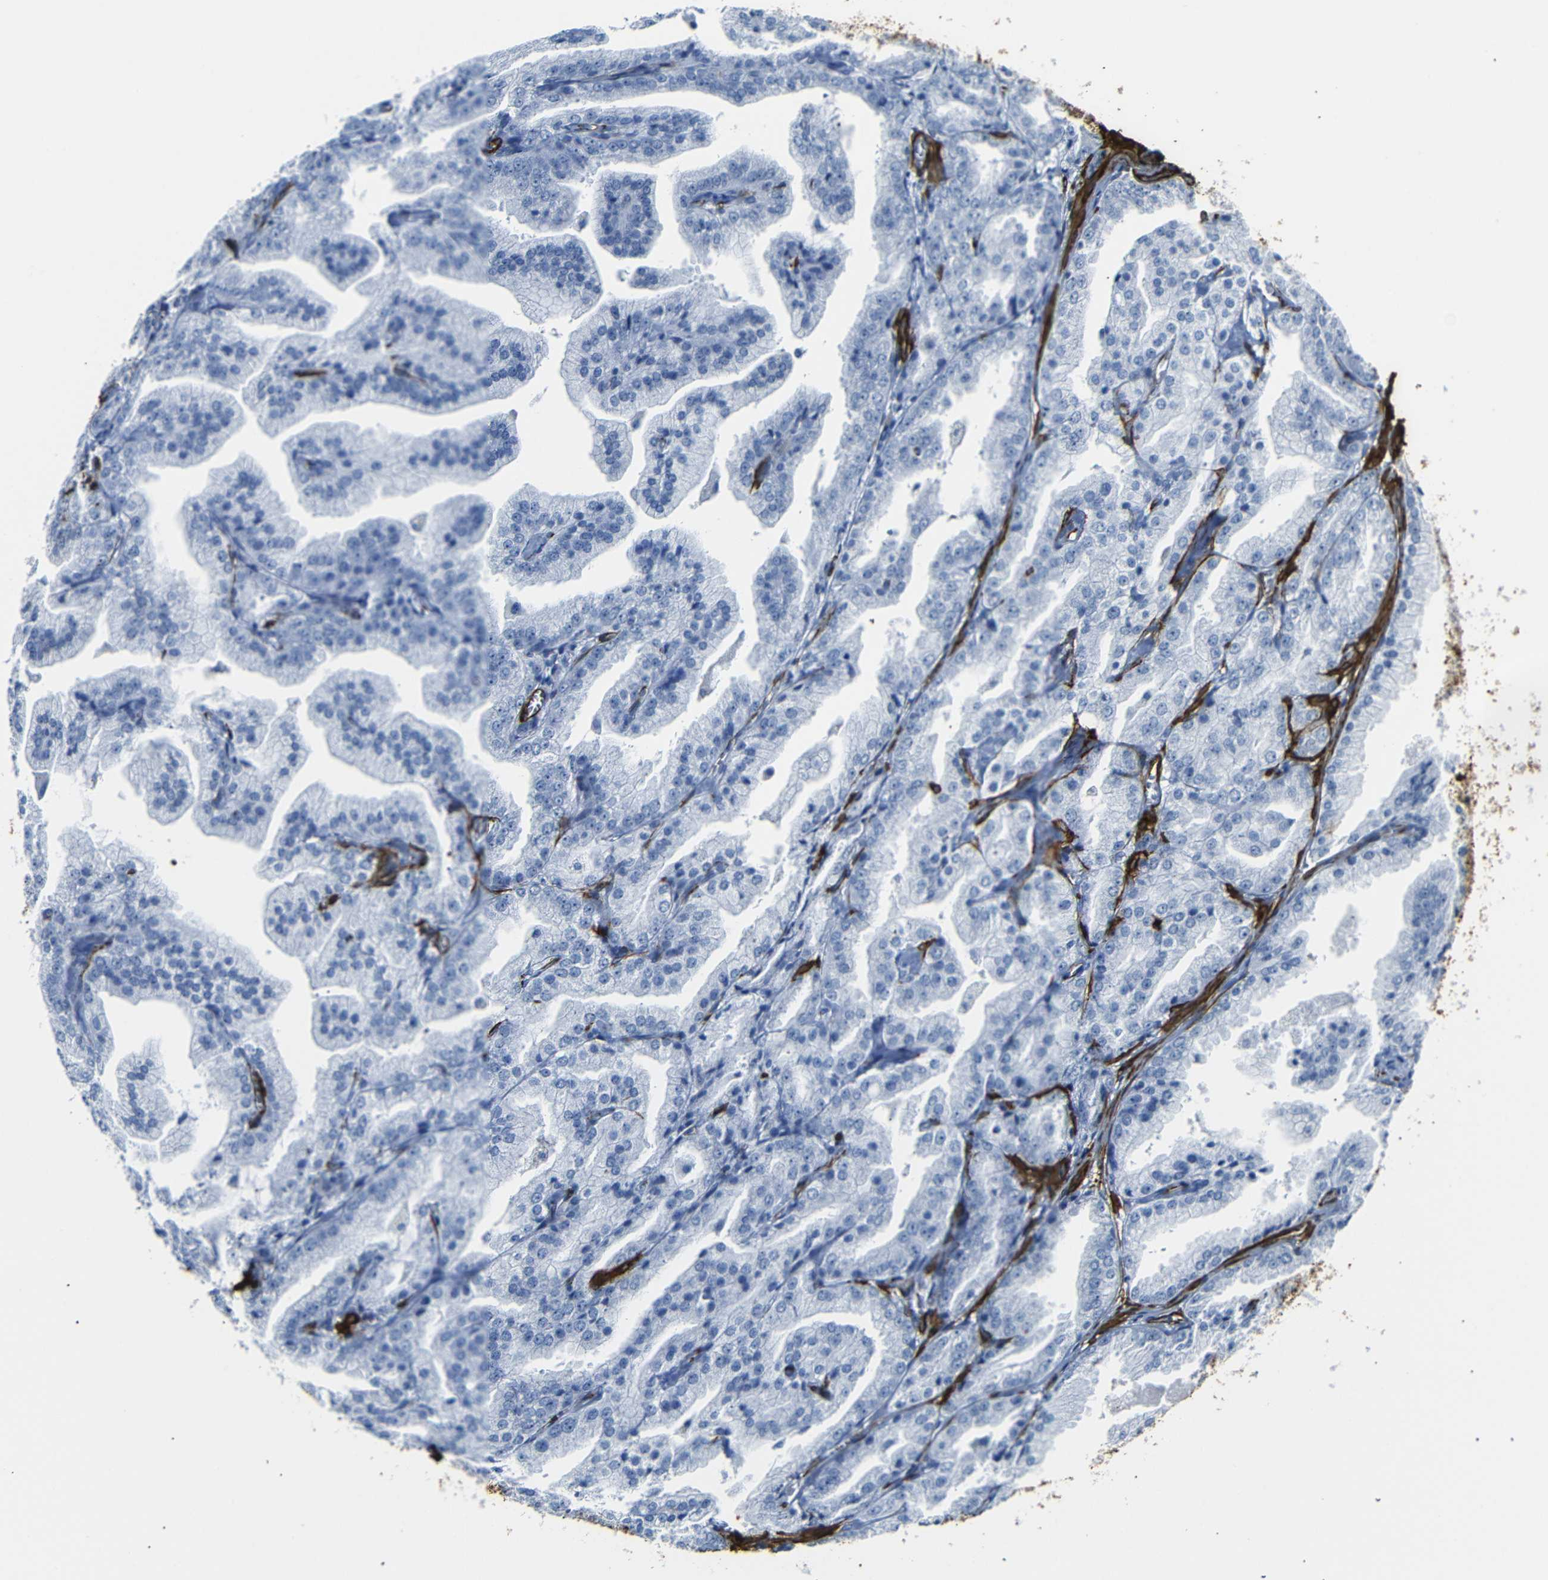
{"staining": {"intensity": "negative", "quantity": "none", "location": "none"}, "tissue": "prostate cancer", "cell_type": "Tumor cells", "image_type": "cancer", "snomed": [{"axis": "morphology", "description": "Adenocarcinoma, High grade"}, {"axis": "topography", "description": "Prostate"}], "caption": "This is a histopathology image of IHC staining of prostate cancer (high-grade adenocarcinoma), which shows no expression in tumor cells.", "gene": "ACTA2", "patient": {"sex": "male", "age": 61}}